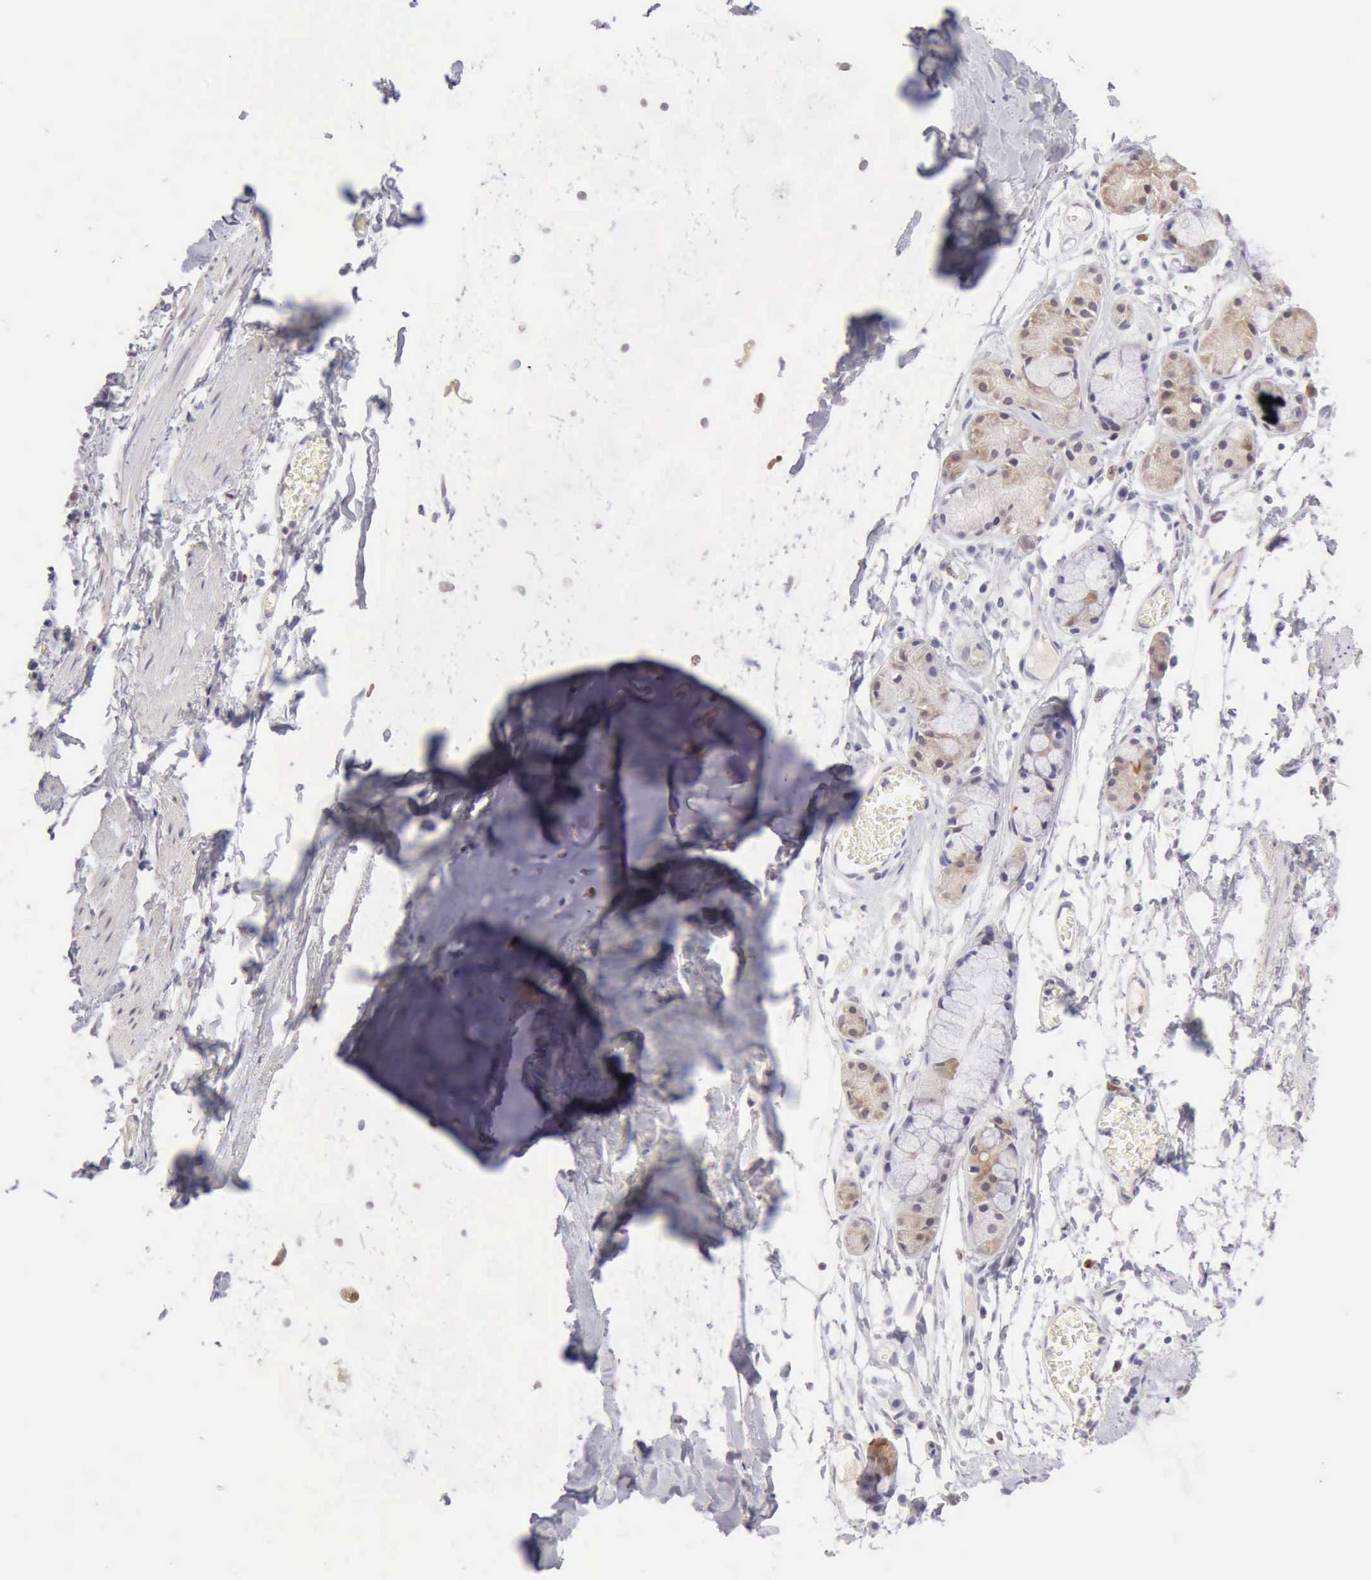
{"staining": {"intensity": "weak", "quantity": "25%-75%", "location": "cytoplasmic/membranous"}, "tissue": "bronchus", "cell_type": "Respiratory epithelial cells", "image_type": "normal", "snomed": [{"axis": "morphology", "description": "Normal tissue, NOS"}, {"axis": "topography", "description": "Bronchus"}, {"axis": "topography", "description": "Lung"}], "caption": "Immunohistochemical staining of benign human bronchus shows low levels of weak cytoplasmic/membranous positivity in about 25%-75% of respiratory epithelial cells.", "gene": "RNASE1", "patient": {"sex": "female", "age": 56}}